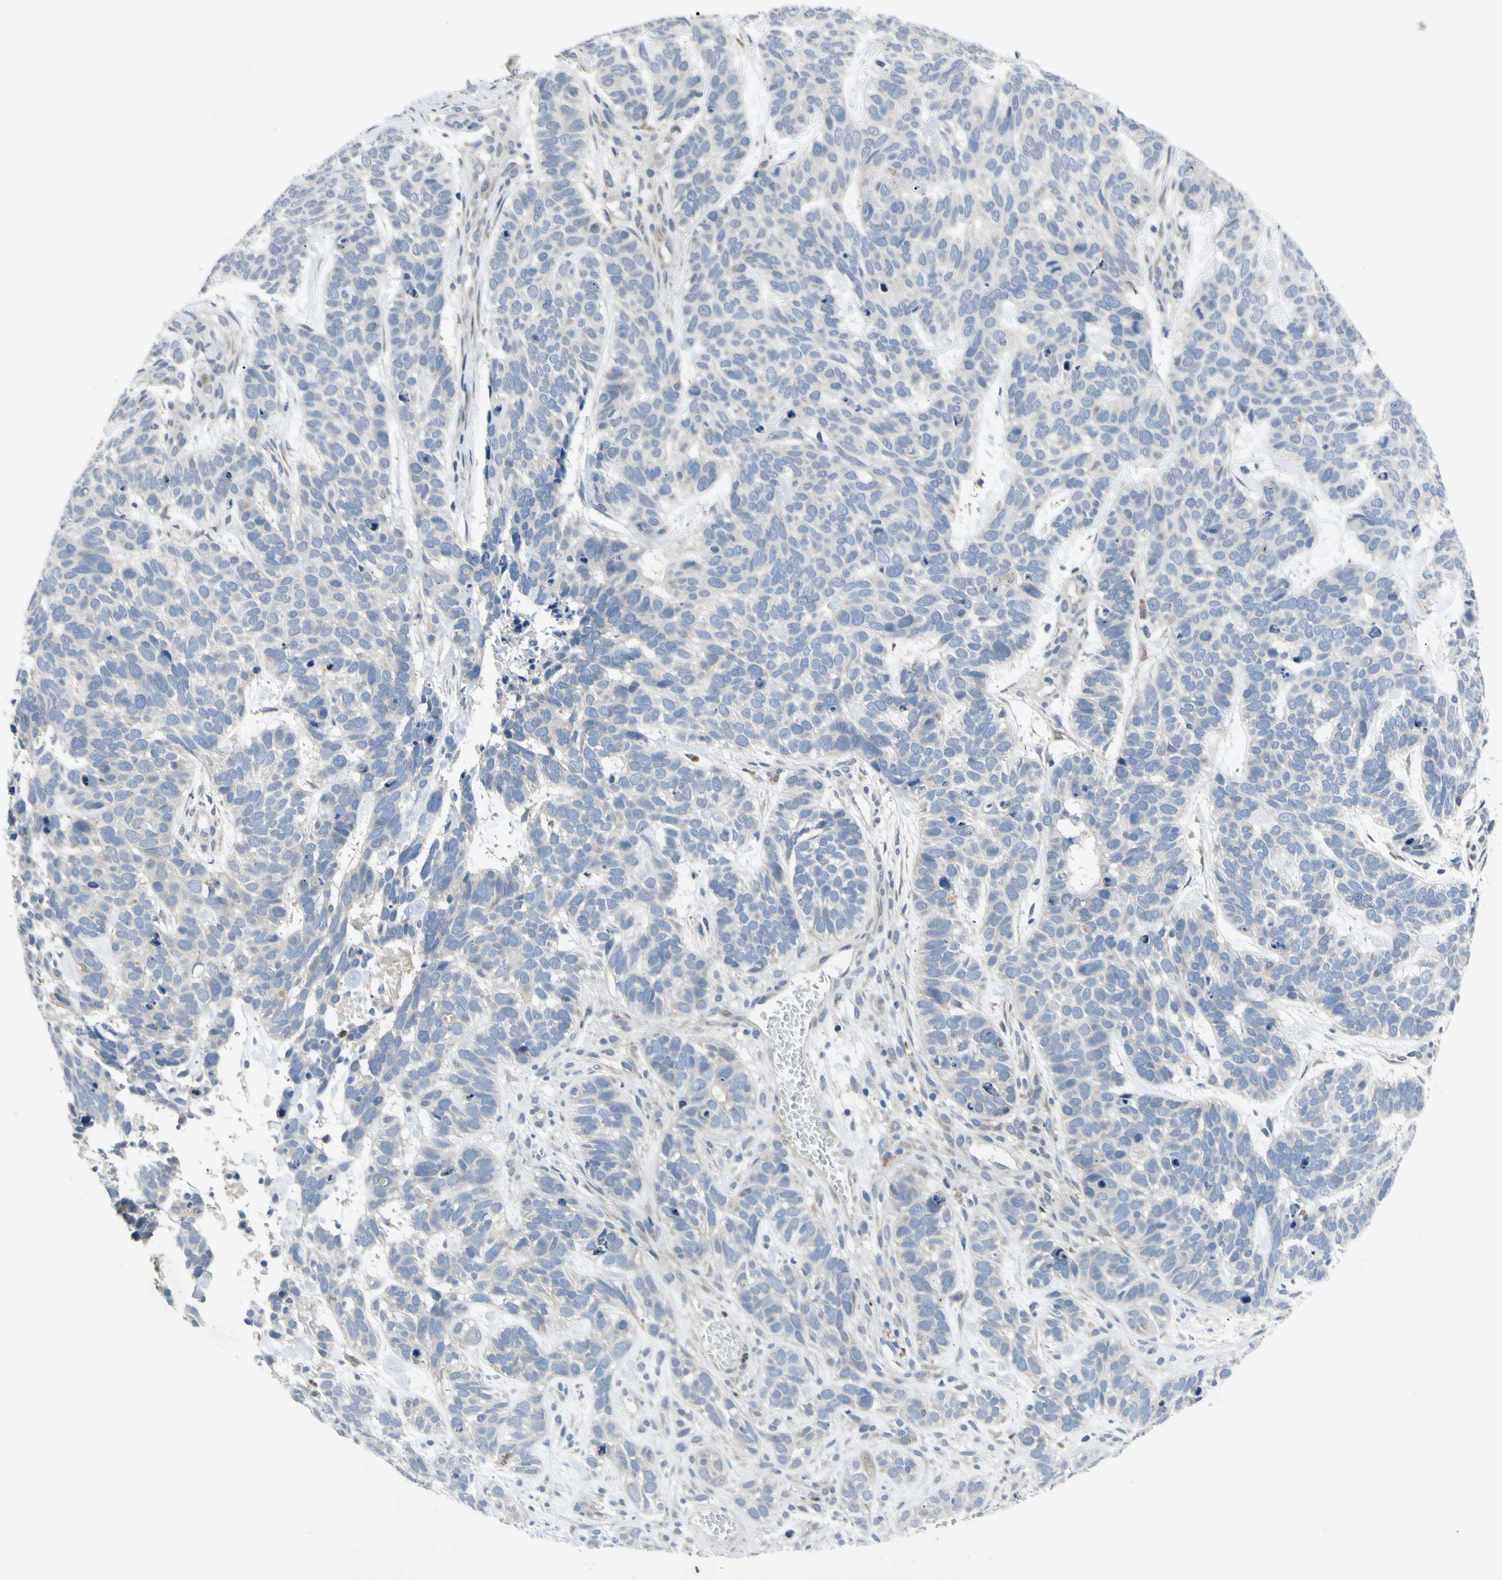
{"staining": {"intensity": "negative", "quantity": "none", "location": "none"}, "tissue": "skin cancer", "cell_type": "Tumor cells", "image_type": "cancer", "snomed": [{"axis": "morphology", "description": "Basal cell carcinoma"}, {"axis": "topography", "description": "Skin"}], "caption": "Immunohistochemistry of skin cancer demonstrates no expression in tumor cells. (Stains: DAB IHC with hematoxylin counter stain, Microscopy: brightfield microscopy at high magnification).", "gene": "GRAMD2B", "patient": {"sex": "male", "age": 87}}